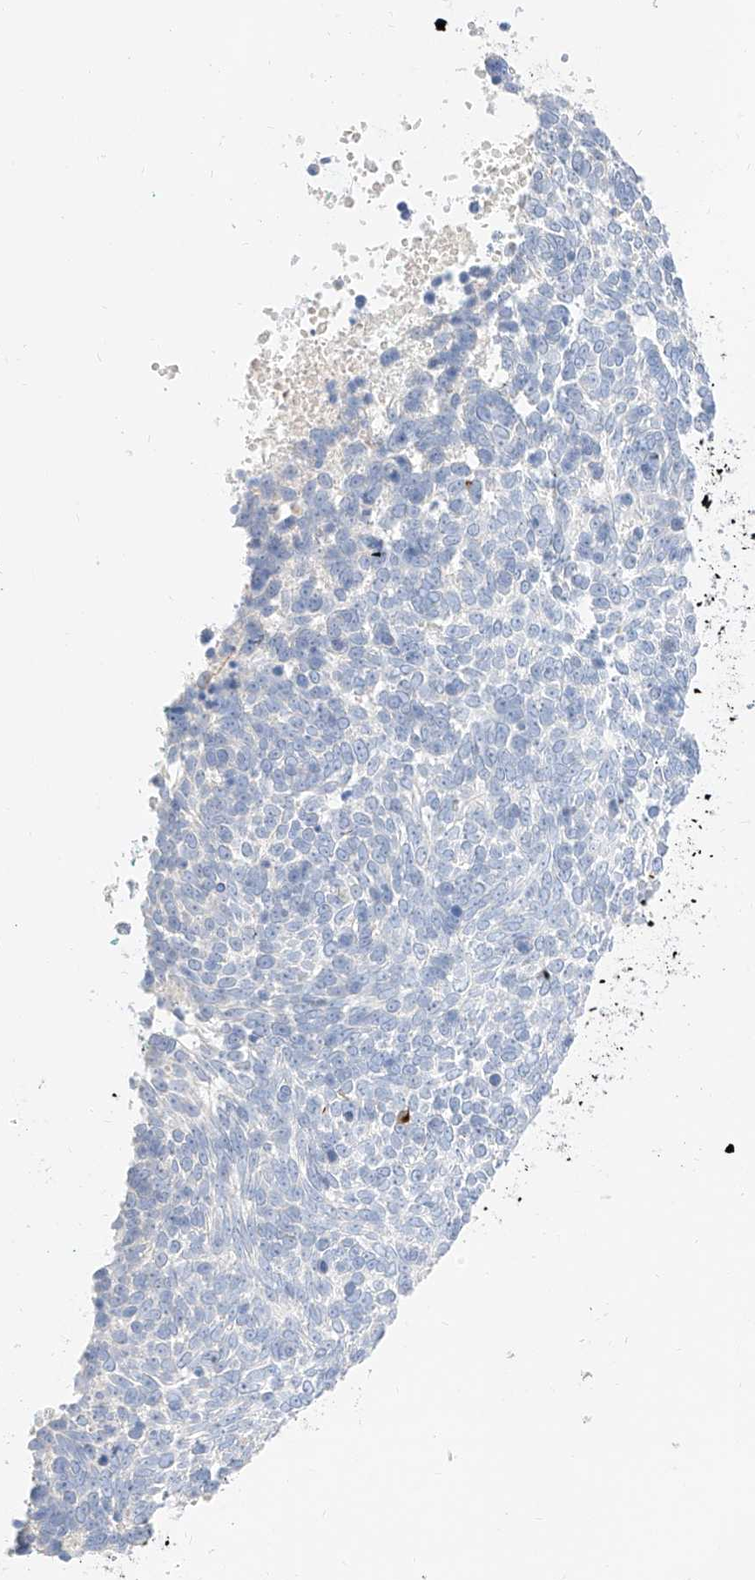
{"staining": {"intensity": "negative", "quantity": "none", "location": "none"}, "tissue": "skin cancer", "cell_type": "Tumor cells", "image_type": "cancer", "snomed": [{"axis": "morphology", "description": "Basal cell carcinoma"}, {"axis": "topography", "description": "Skin"}], "caption": "A high-resolution micrograph shows immunohistochemistry staining of basal cell carcinoma (skin), which exhibits no significant positivity in tumor cells.", "gene": "CDCP2", "patient": {"sex": "female", "age": 81}}